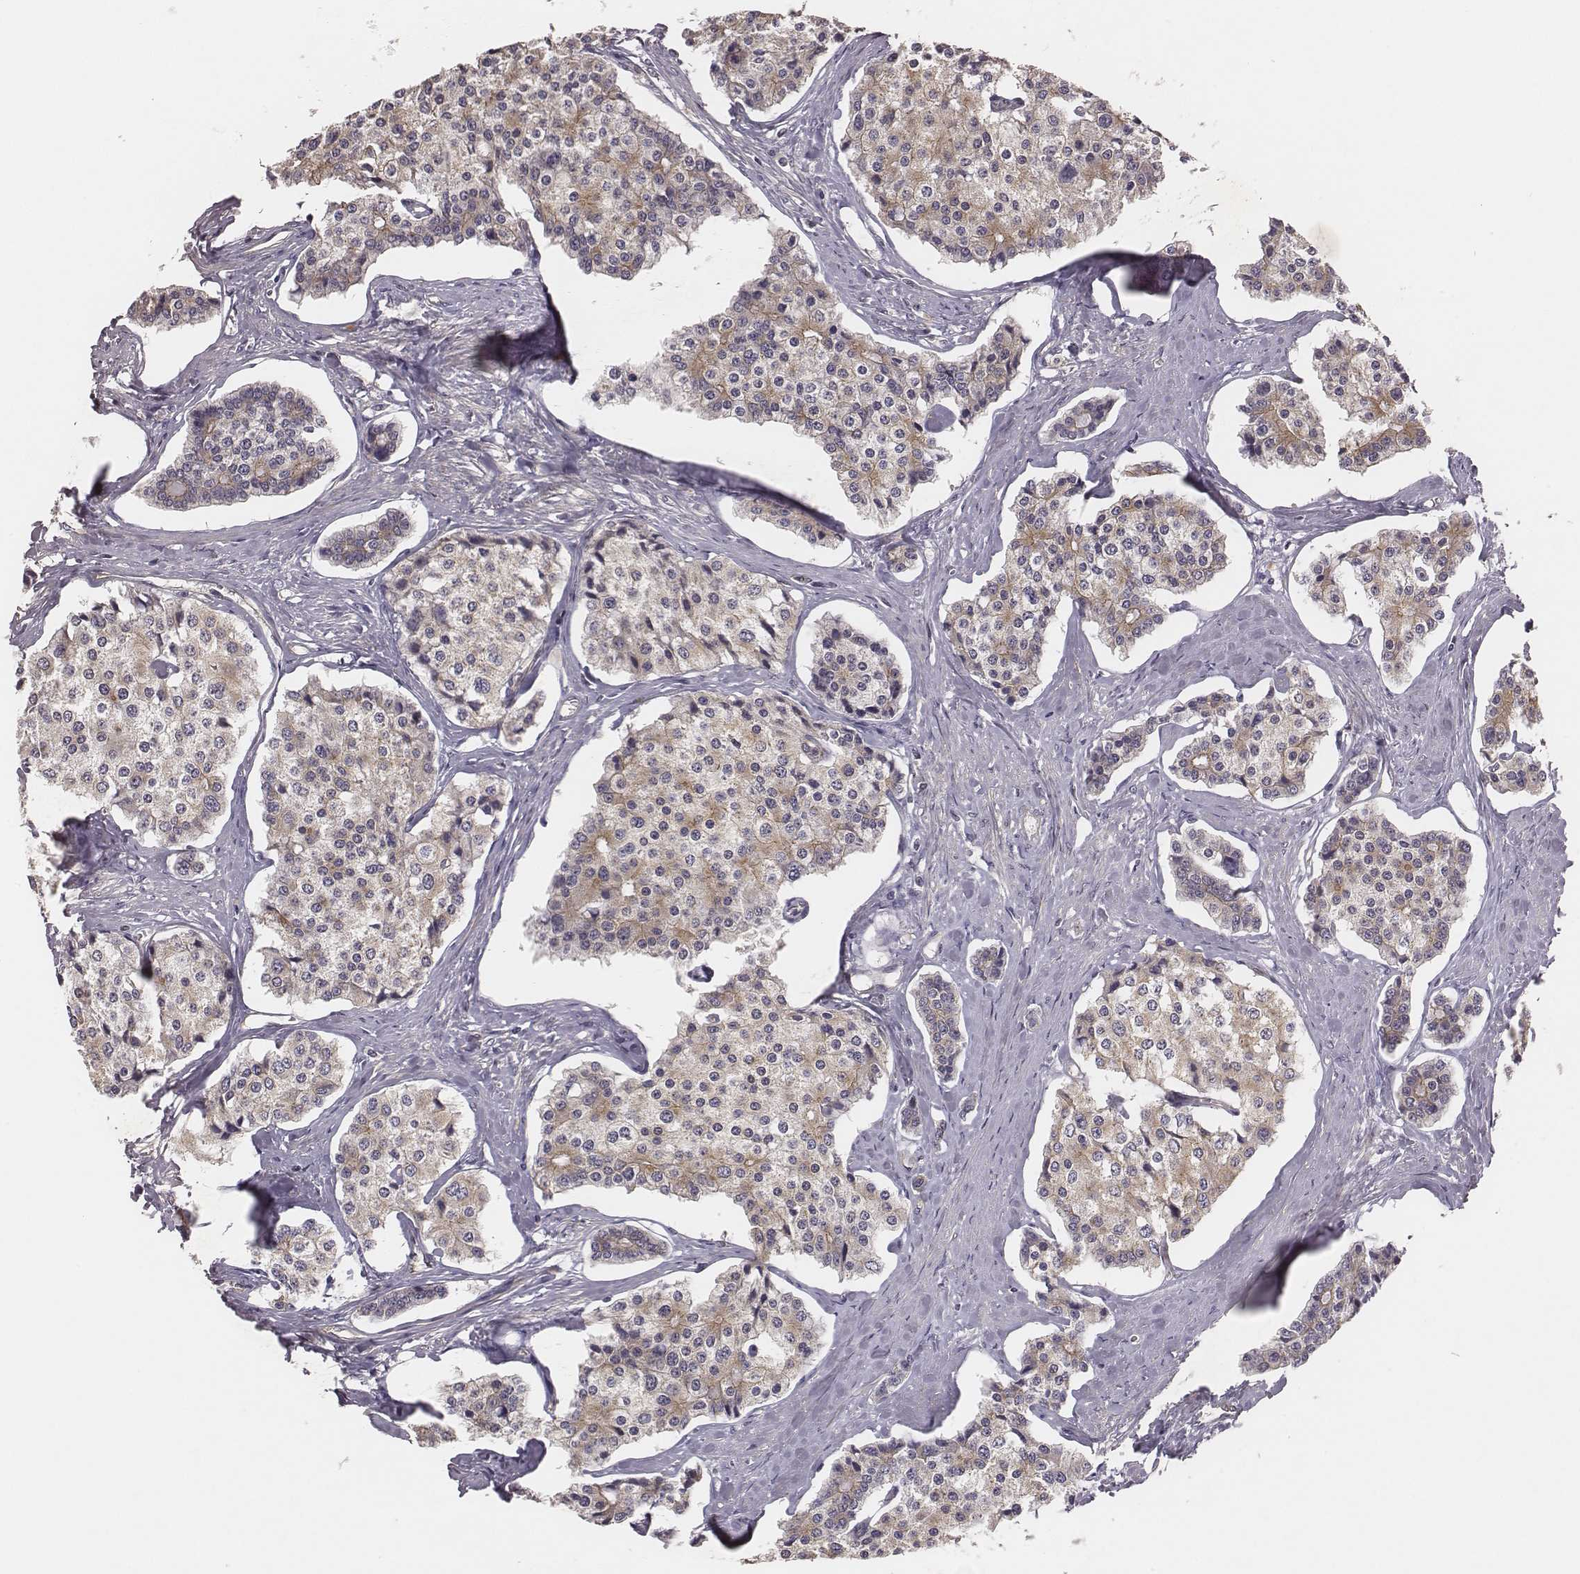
{"staining": {"intensity": "weak", "quantity": "<25%", "location": "cytoplasmic/membranous"}, "tissue": "carcinoid", "cell_type": "Tumor cells", "image_type": "cancer", "snomed": [{"axis": "morphology", "description": "Carcinoid, malignant, NOS"}, {"axis": "topography", "description": "Small intestine"}], "caption": "Tumor cells show no significant staining in carcinoid.", "gene": "SCARF1", "patient": {"sex": "female", "age": 65}}